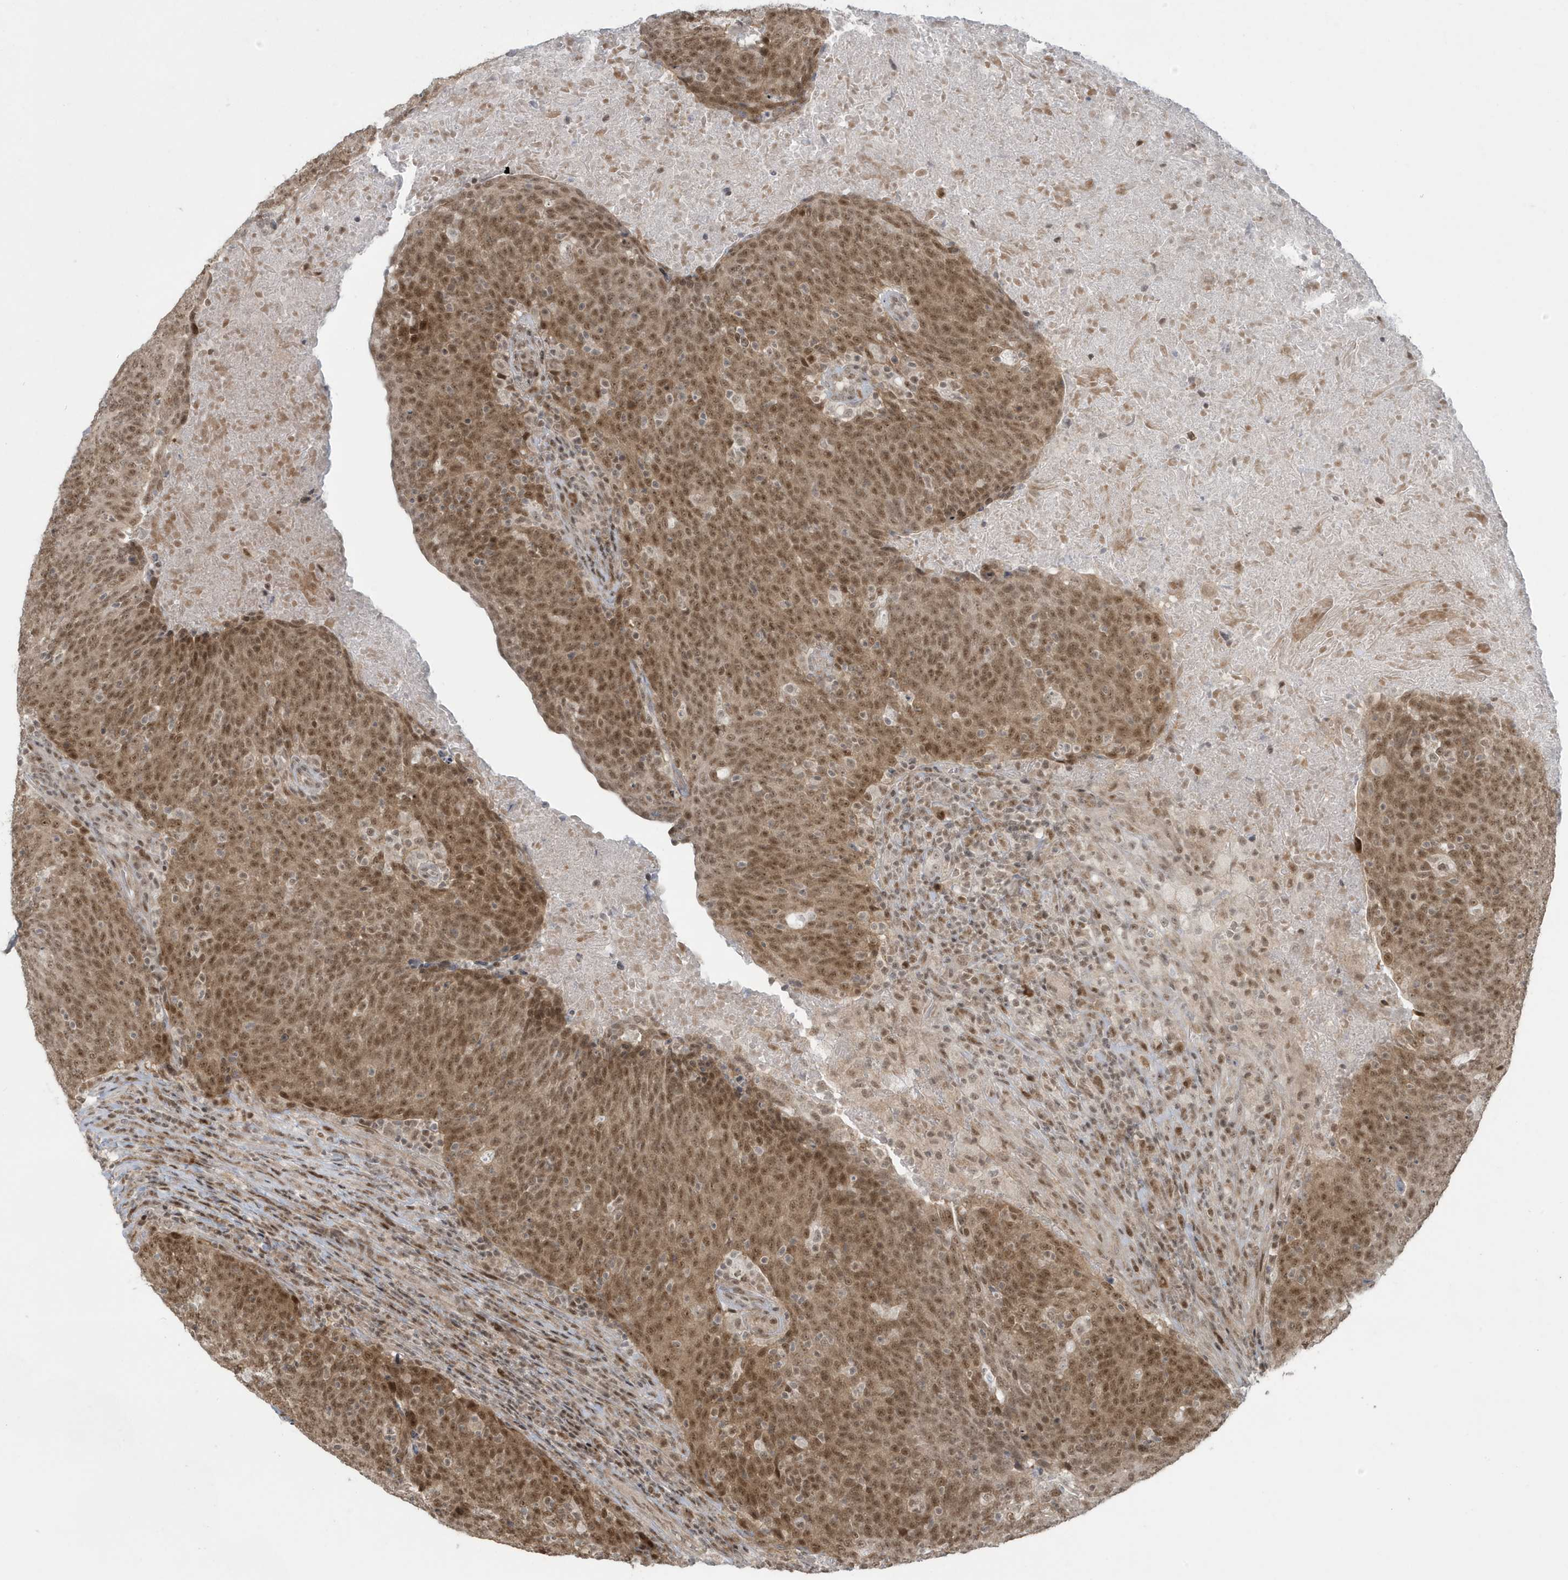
{"staining": {"intensity": "moderate", "quantity": ">75%", "location": "cytoplasmic/membranous,nuclear"}, "tissue": "head and neck cancer", "cell_type": "Tumor cells", "image_type": "cancer", "snomed": [{"axis": "morphology", "description": "Squamous cell carcinoma, NOS"}, {"axis": "morphology", "description": "Squamous cell carcinoma, metastatic, NOS"}, {"axis": "topography", "description": "Lymph node"}, {"axis": "topography", "description": "Head-Neck"}], "caption": "A brown stain labels moderate cytoplasmic/membranous and nuclear expression of a protein in human head and neck cancer tumor cells.", "gene": "C1orf52", "patient": {"sex": "male", "age": 62}}